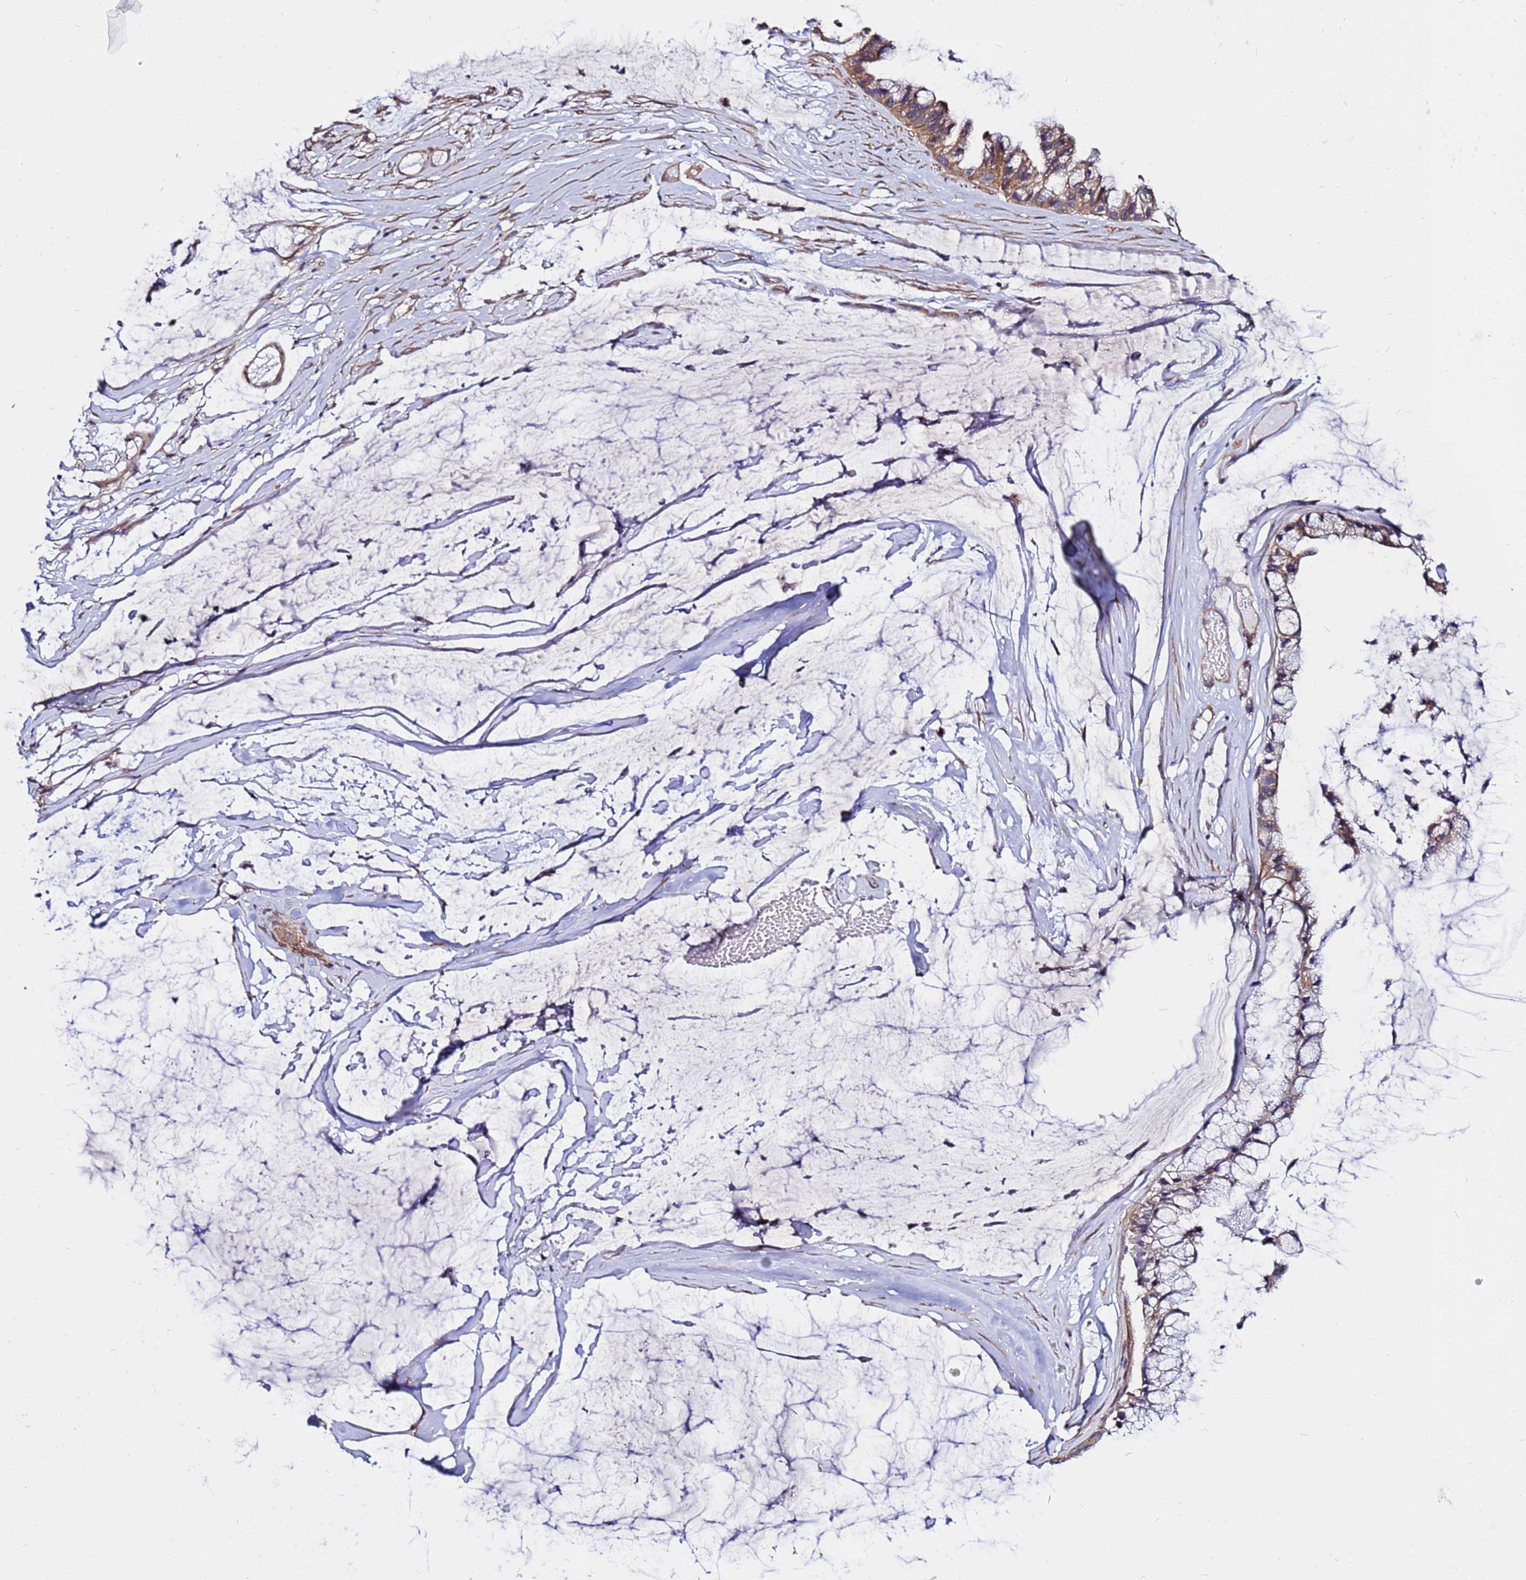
{"staining": {"intensity": "moderate", "quantity": ">75%", "location": "cytoplasmic/membranous"}, "tissue": "ovarian cancer", "cell_type": "Tumor cells", "image_type": "cancer", "snomed": [{"axis": "morphology", "description": "Cystadenocarcinoma, mucinous, NOS"}, {"axis": "topography", "description": "Ovary"}], "caption": "Immunohistochemistry photomicrograph of neoplastic tissue: human ovarian mucinous cystadenocarcinoma stained using immunohistochemistry (IHC) shows medium levels of moderate protein expression localized specifically in the cytoplasmic/membranous of tumor cells, appearing as a cytoplasmic/membranous brown color.", "gene": "STK38", "patient": {"sex": "female", "age": 39}}